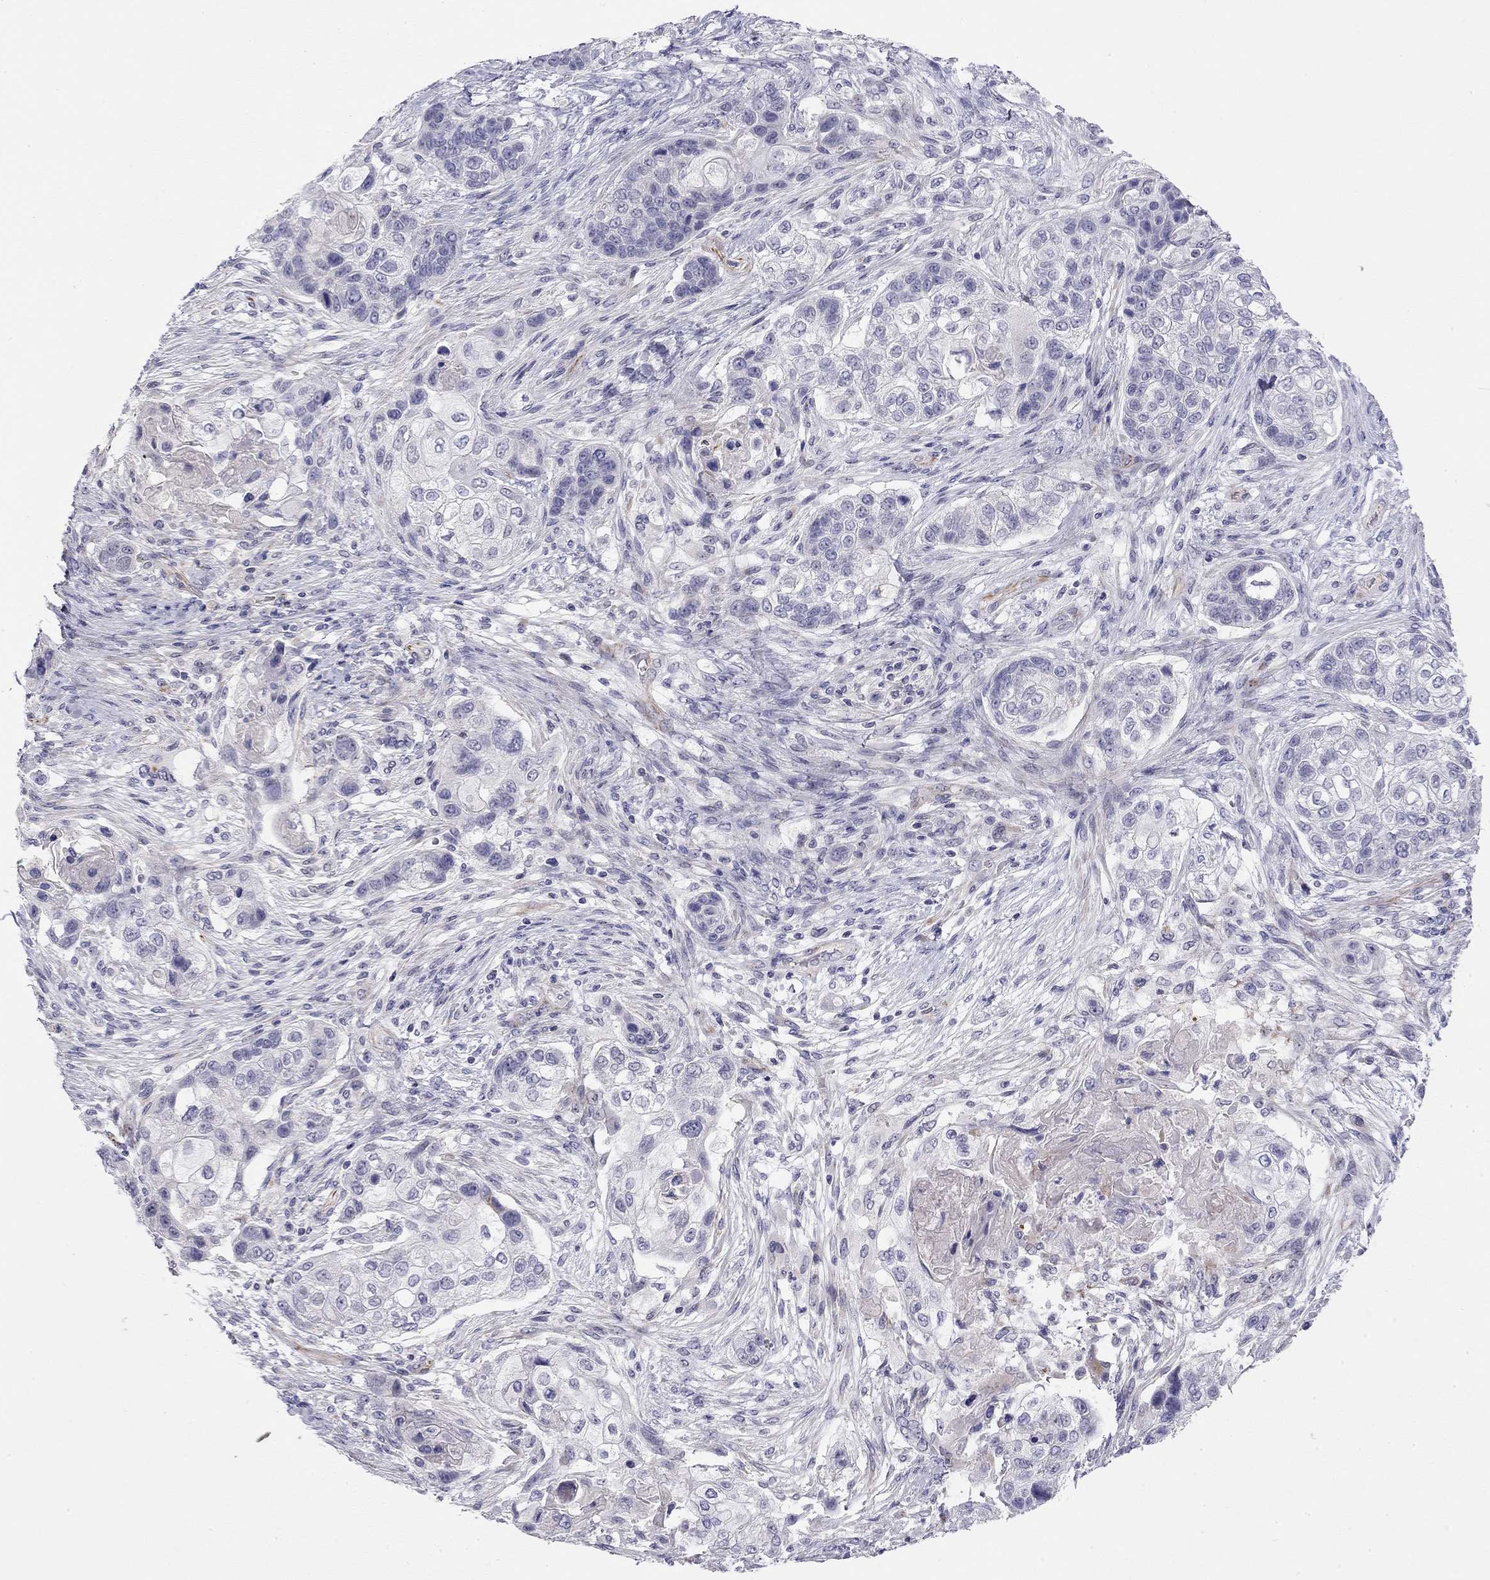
{"staining": {"intensity": "negative", "quantity": "none", "location": "none"}, "tissue": "lung cancer", "cell_type": "Tumor cells", "image_type": "cancer", "snomed": [{"axis": "morphology", "description": "Squamous cell carcinoma, NOS"}, {"axis": "topography", "description": "Lung"}], "caption": "Histopathology image shows no protein positivity in tumor cells of lung cancer (squamous cell carcinoma) tissue.", "gene": "RTL1", "patient": {"sex": "male", "age": 69}}